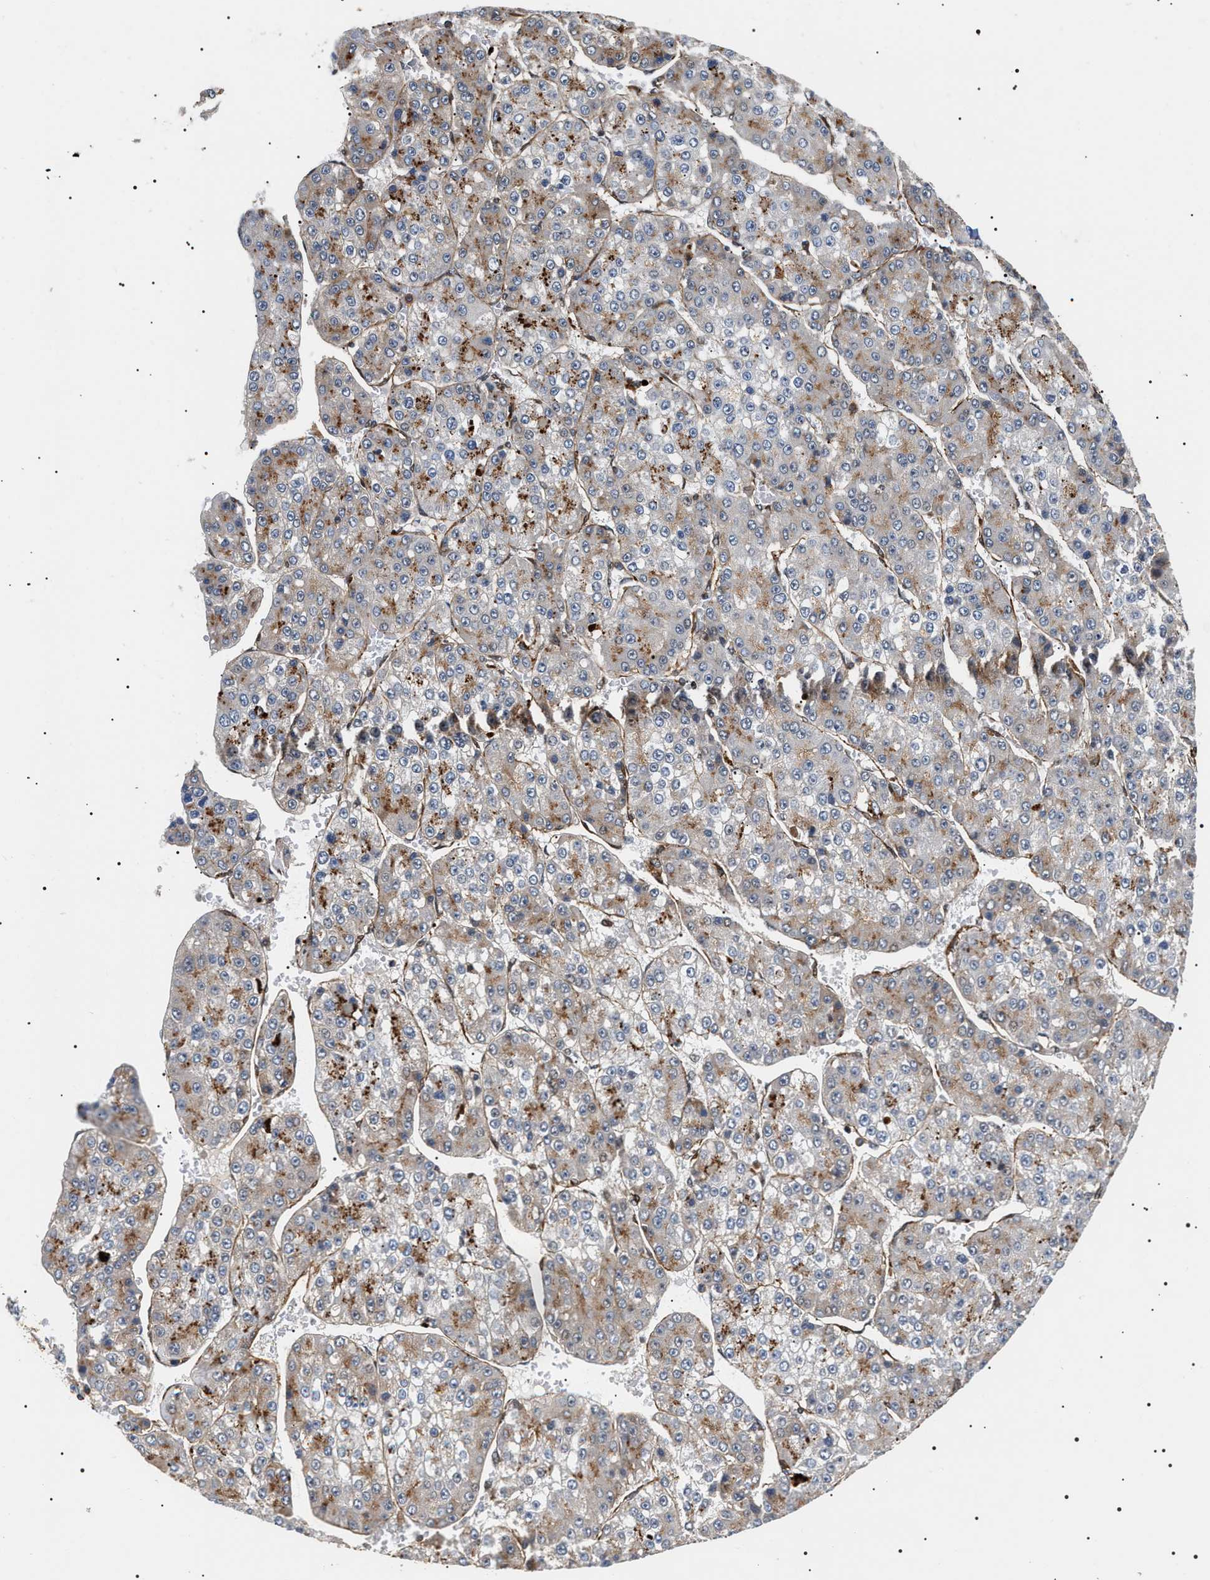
{"staining": {"intensity": "weak", "quantity": "<25%", "location": "cytoplasmic/membranous"}, "tissue": "liver cancer", "cell_type": "Tumor cells", "image_type": "cancer", "snomed": [{"axis": "morphology", "description": "Carcinoma, Hepatocellular, NOS"}, {"axis": "topography", "description": "Liver"}], "caption": "Hepatocellular carcinoma (liver) was stained to show a protein in brown. There is no significant expression in tumor cells.", "gene": "SH3GLB2", "patient": {"sex": "female", "age": 73}}